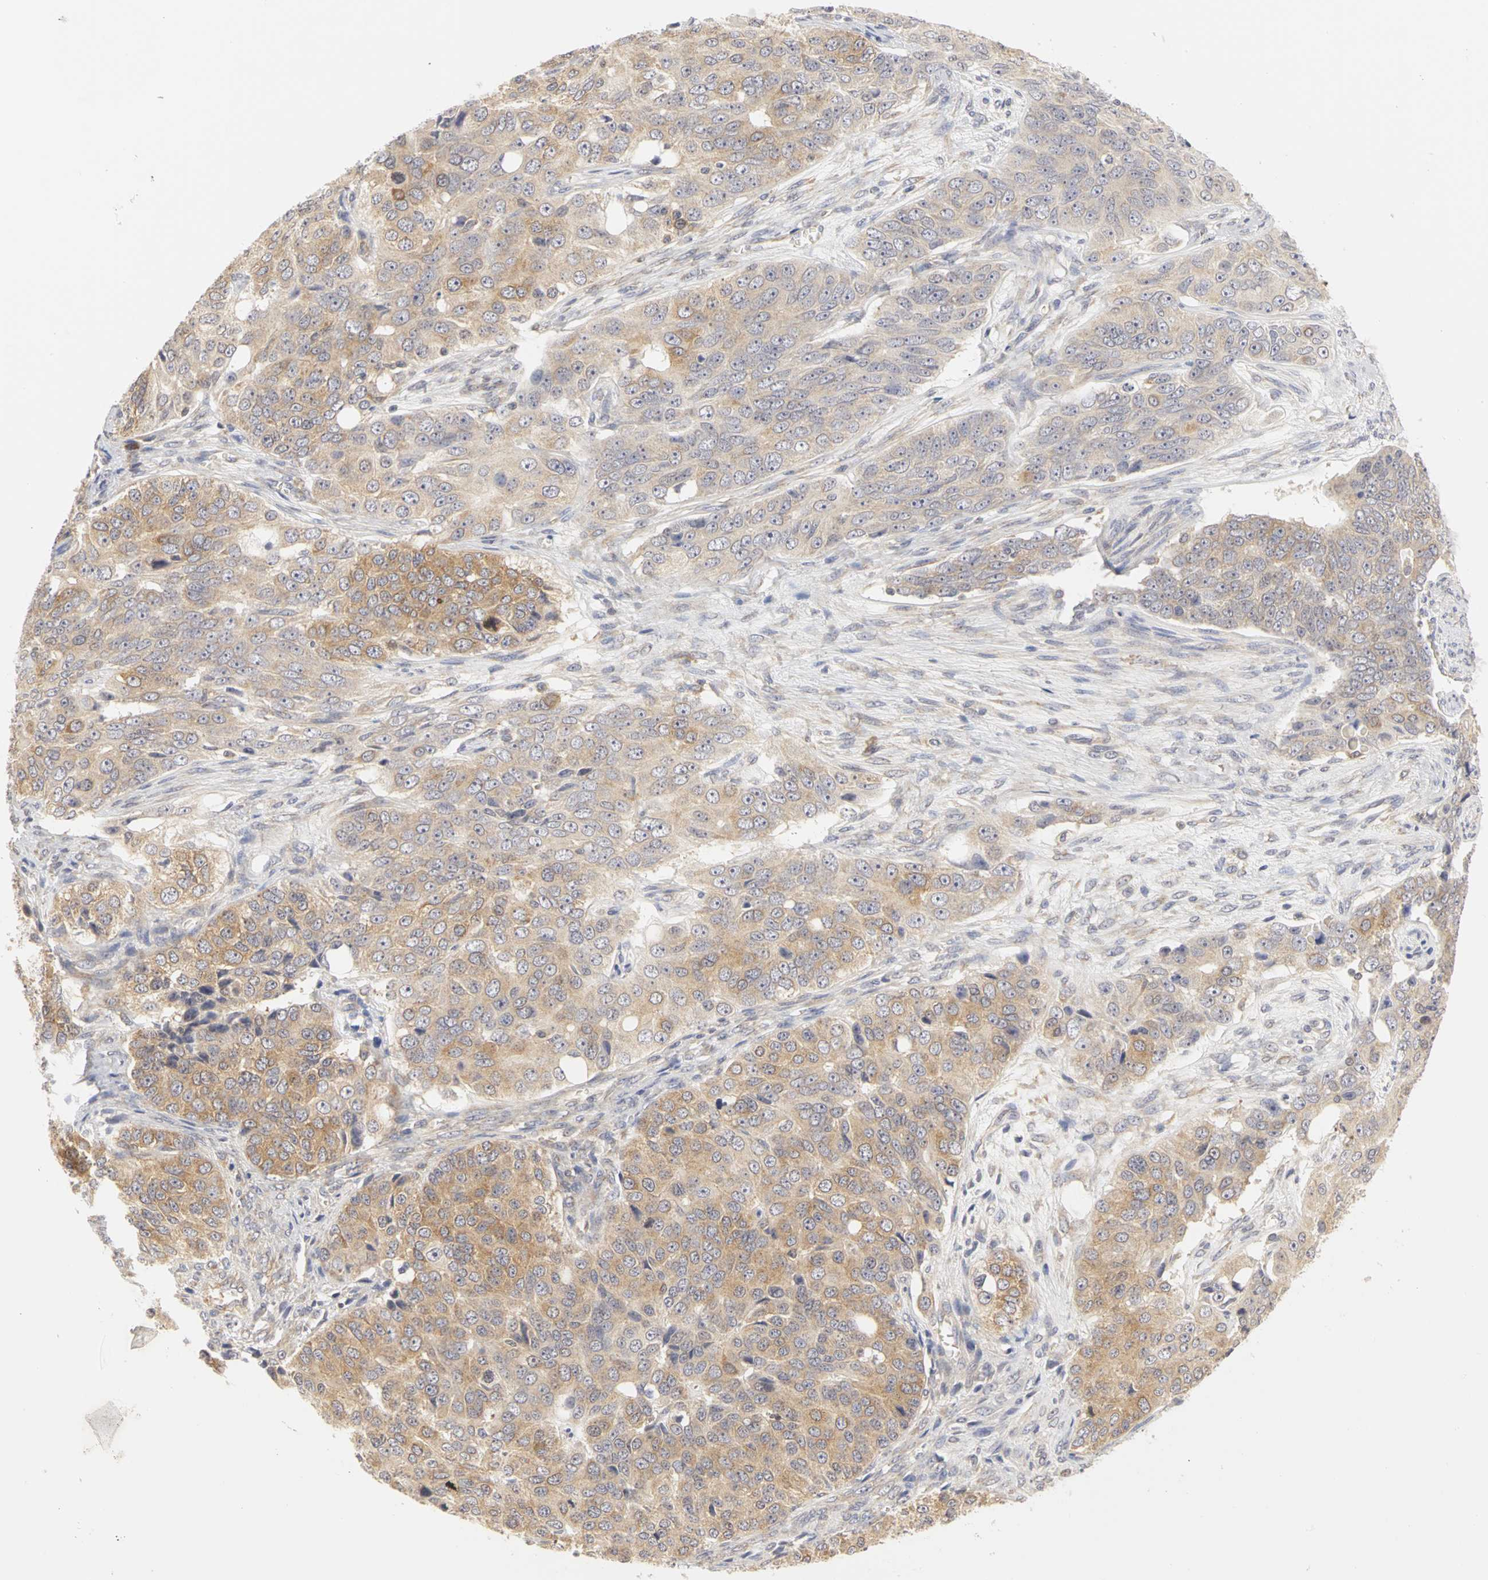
{"staining": {"intensity": "moderate", "quantity": ">75%", "location": "cytoplasmic/membranous"}, "tissue": "ovarian cancer", "cell_type": "Tumor cells", "image_type": "cancer", "snomed": [{"axis": "morphology", "description": "Carcinoma, endometroid"}, {"axis": "topography", "description": "Ovary"}], "caption": "About >75% of tumor cells in human ovarian cancer display moderate cytoplasmic/membranous protein expression as visualized by brown immunohistochemical staining.", "gene": "IRAK1", "patient": {"sex": "female", "age": 51}}